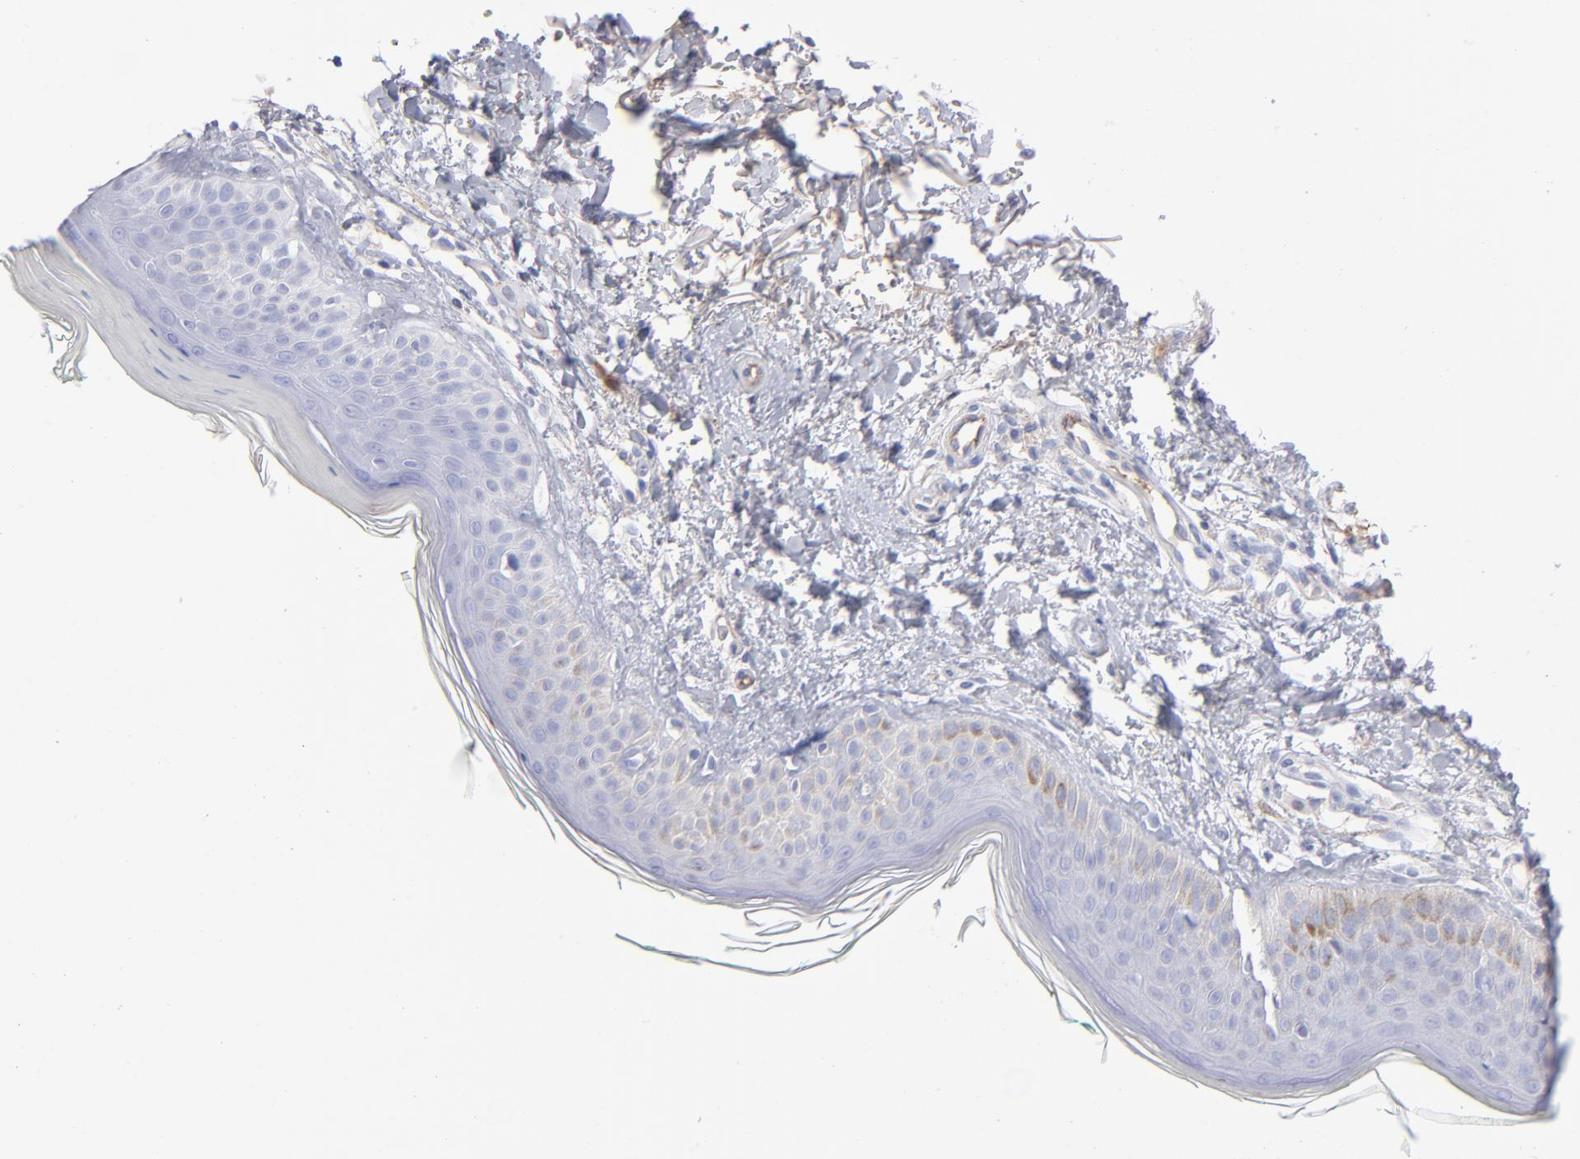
{"staining": {"intensity": "negative", "quantity": "none", "location": "none"}, "tissue": "skin", "cell_type": "Fibroblasts", "image_type": "normal", "snomed": [{"axis": "morphology", "description": "Normal tissue, NOS"}, {"axis": "topography", "description": "Skin"}], "caption": "Image shows no significant protein expression in fibroblasts of unremarkable skin.", "gene": "HP", "patient": {"sex": "male", "age": 71}}